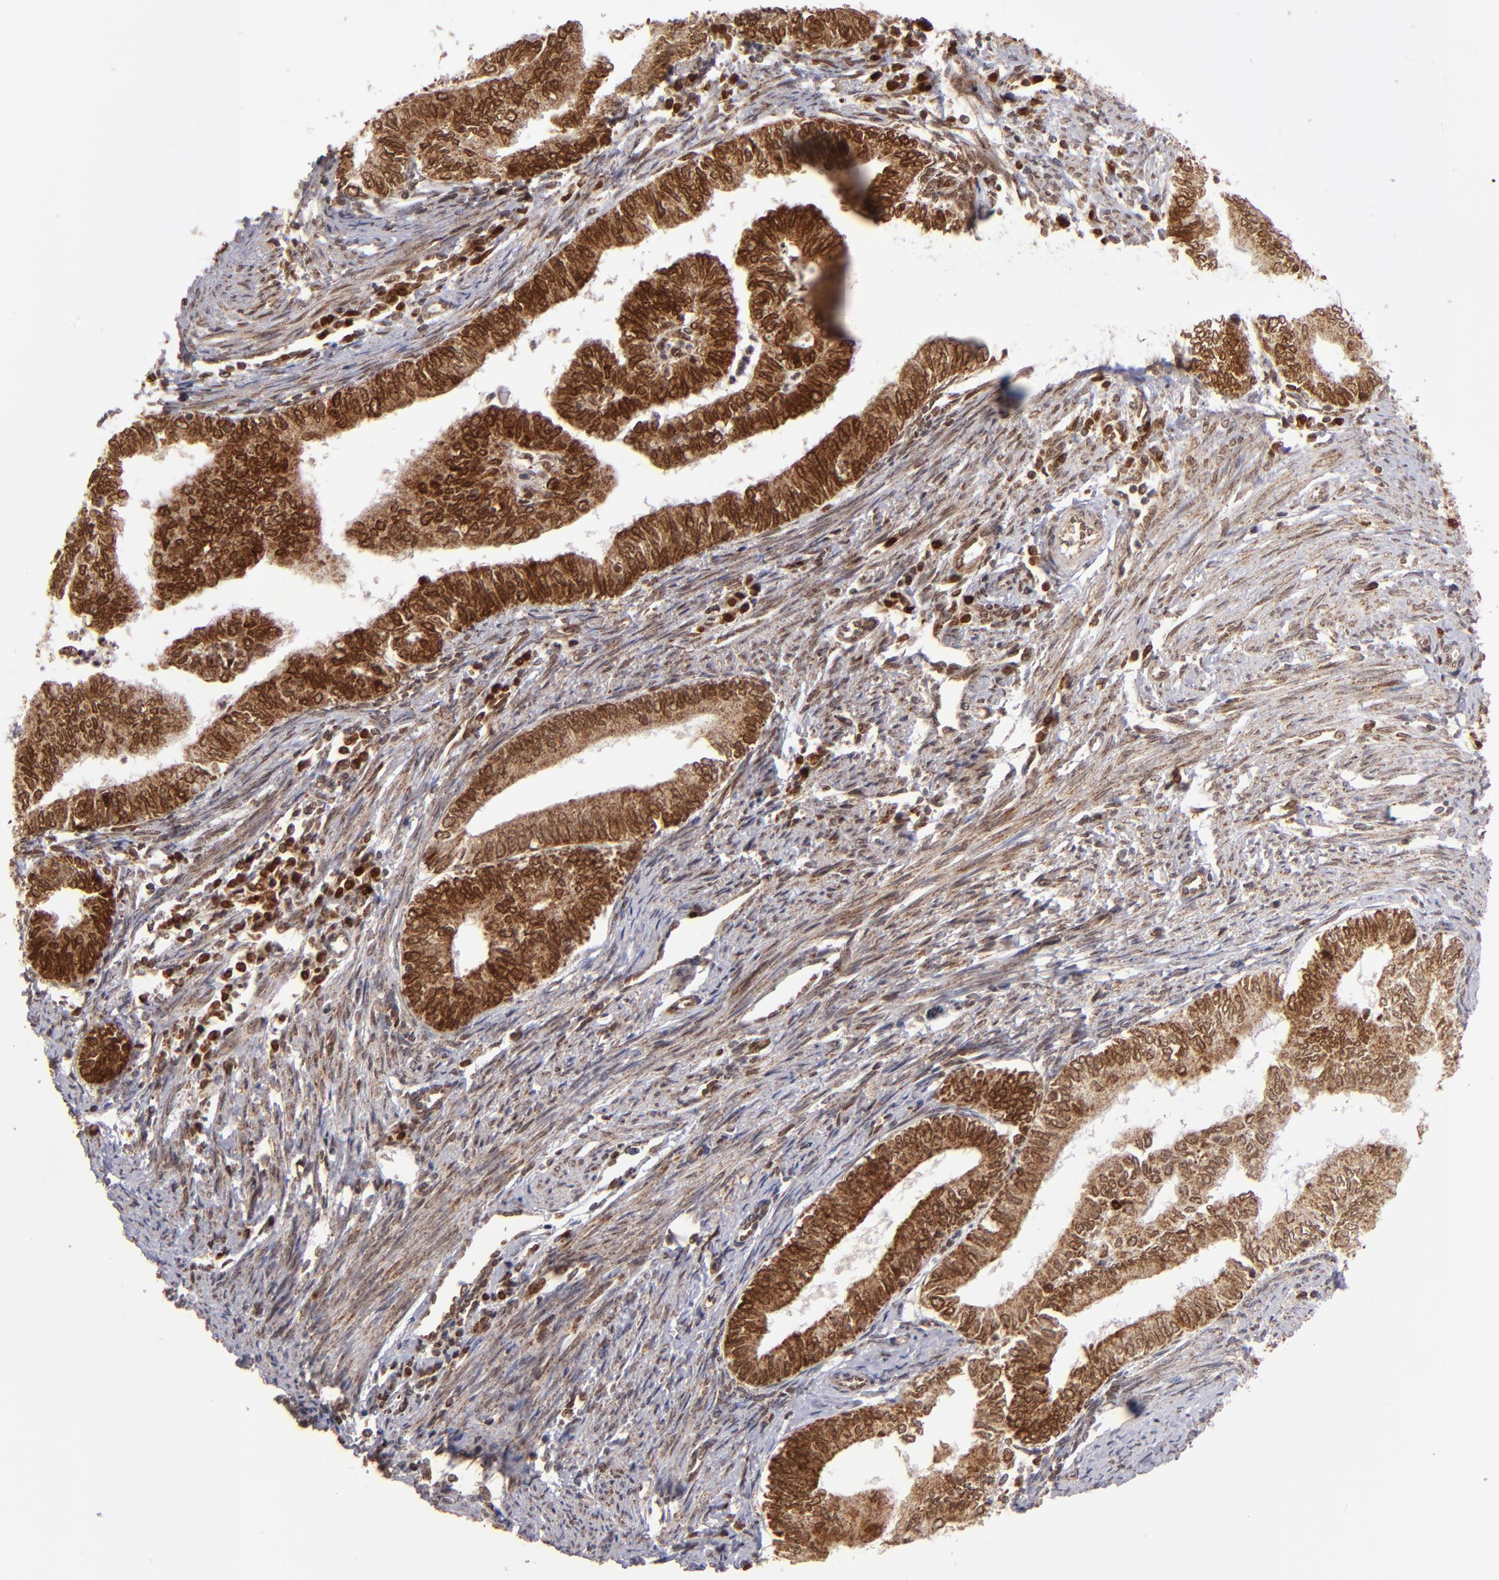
{"staining": {"intensity": "strong", "quantity": ">75%", "location": "cytoplasmic/membranous,nuclear"}, "tissue": "endometrial cancer", "cell_type": "Tumor cells", "image_type": "cancer", "snomed": [{"axis": "morphology", "description": "Adenocarcinoma, NOS"}, {"axis": "topography", "description": "Endometrium"}], "caption": "Protein analysis of endometrial adenocarcinoma tissue displays strong cytoplasmic/membranous and nuclear staining in approximately >75% of tumor cells. The protein of interest is stained brown, and the nuclei are stained in blue (DAB IHC with brightfield microscopy, high magnification).", "gene": "TOP1MT", "patient": {"sex": "female", "age": 66}}